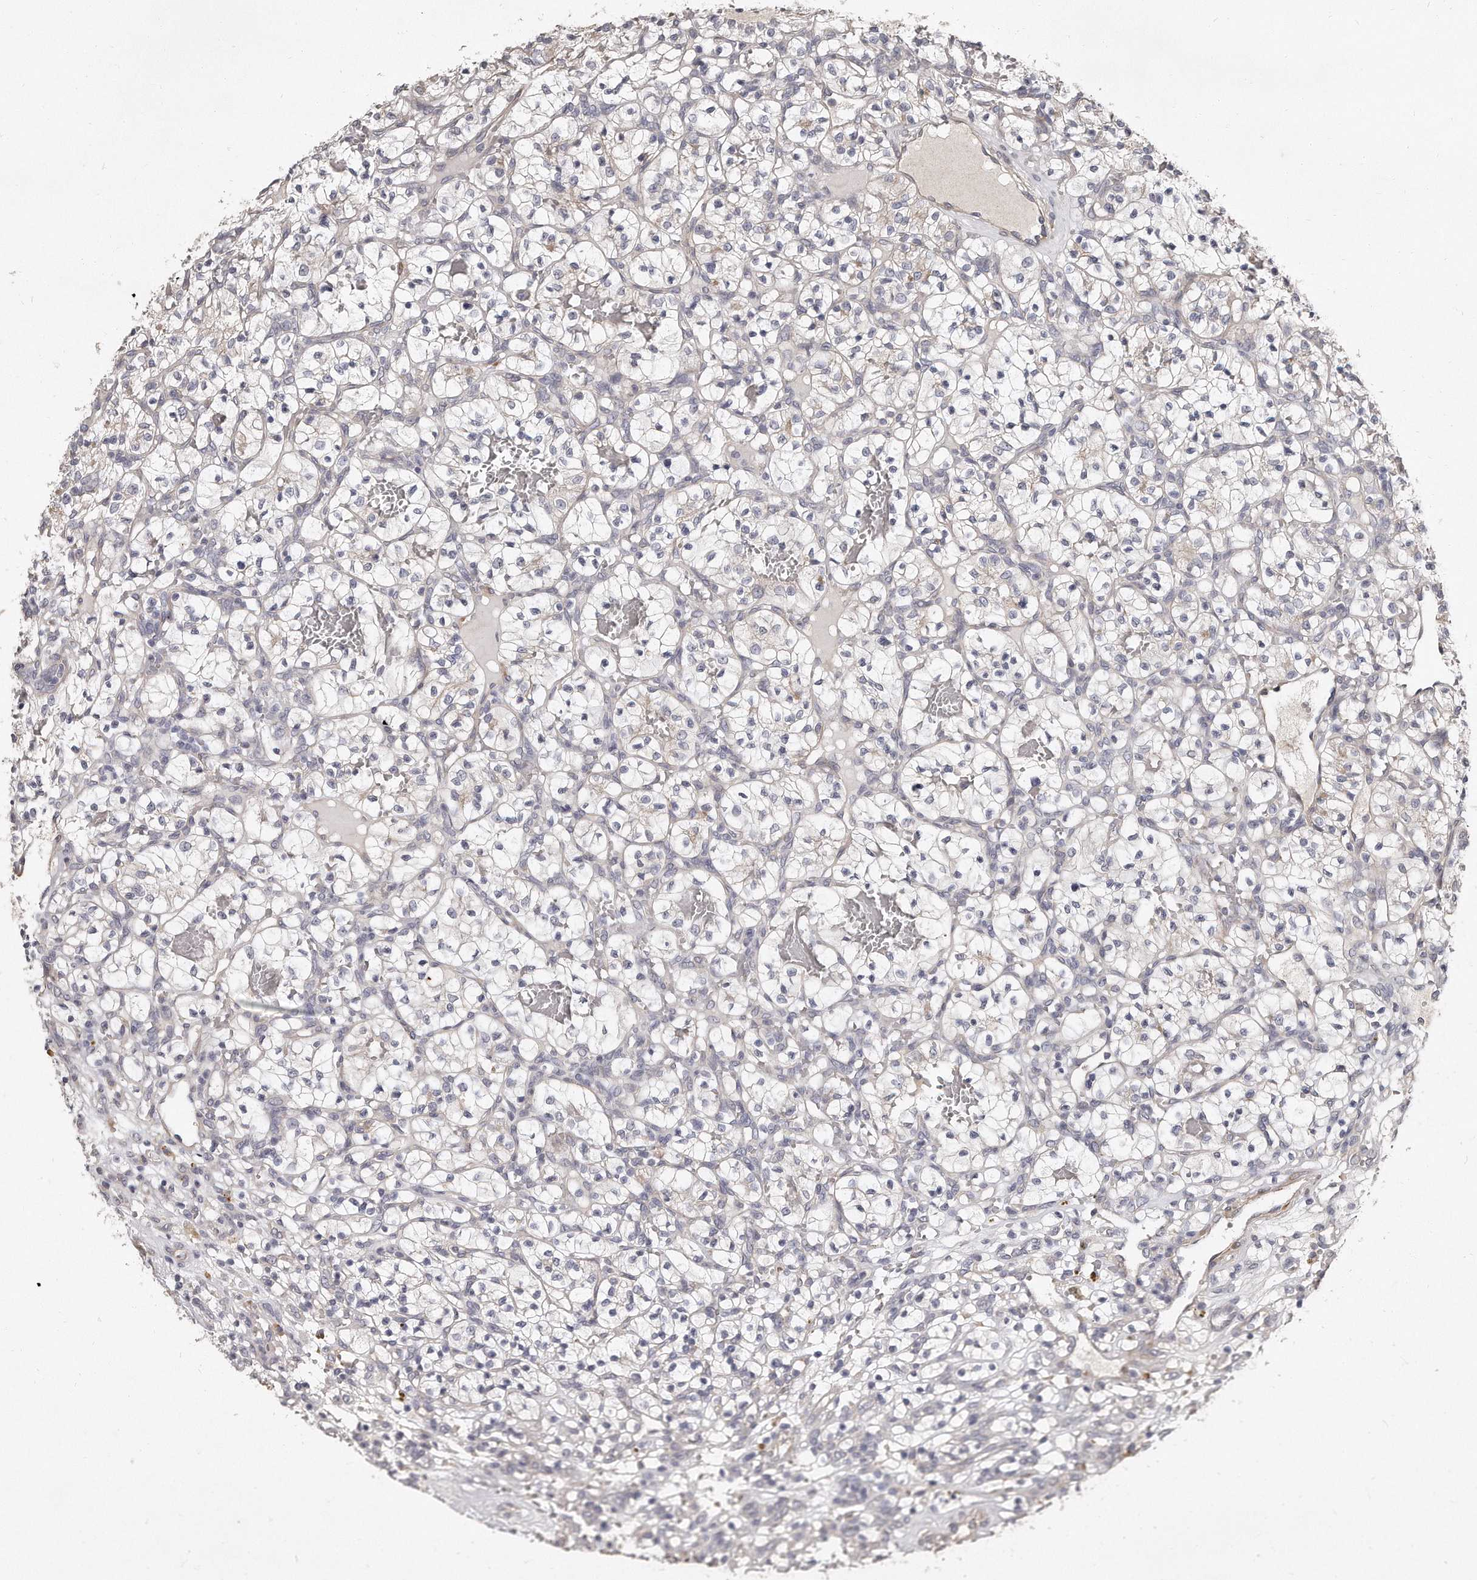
{"staining": {"intensity": "negative", "quantity": "none", "location": "none"}, "tissue": "renal cancer", "cell_type": "Tumor cells", "image_type": "cancer", "snomed": [{"axis": "morphology", "description": "Adenocarcinoma, NOS"}, {"axis": "topography", "description": "Kidney"}], "caption": "An IHC histopathology image of renal cancer is shown. There is no staining in tumor cells of renal cancer. (Brightfield microscopy of DAB (3,3'-diaminobenzidine) immunohistochemistry (IHC) at high magnification).", "gene": "LMOD1", "patient": {"sex": "female", "age": 57}}